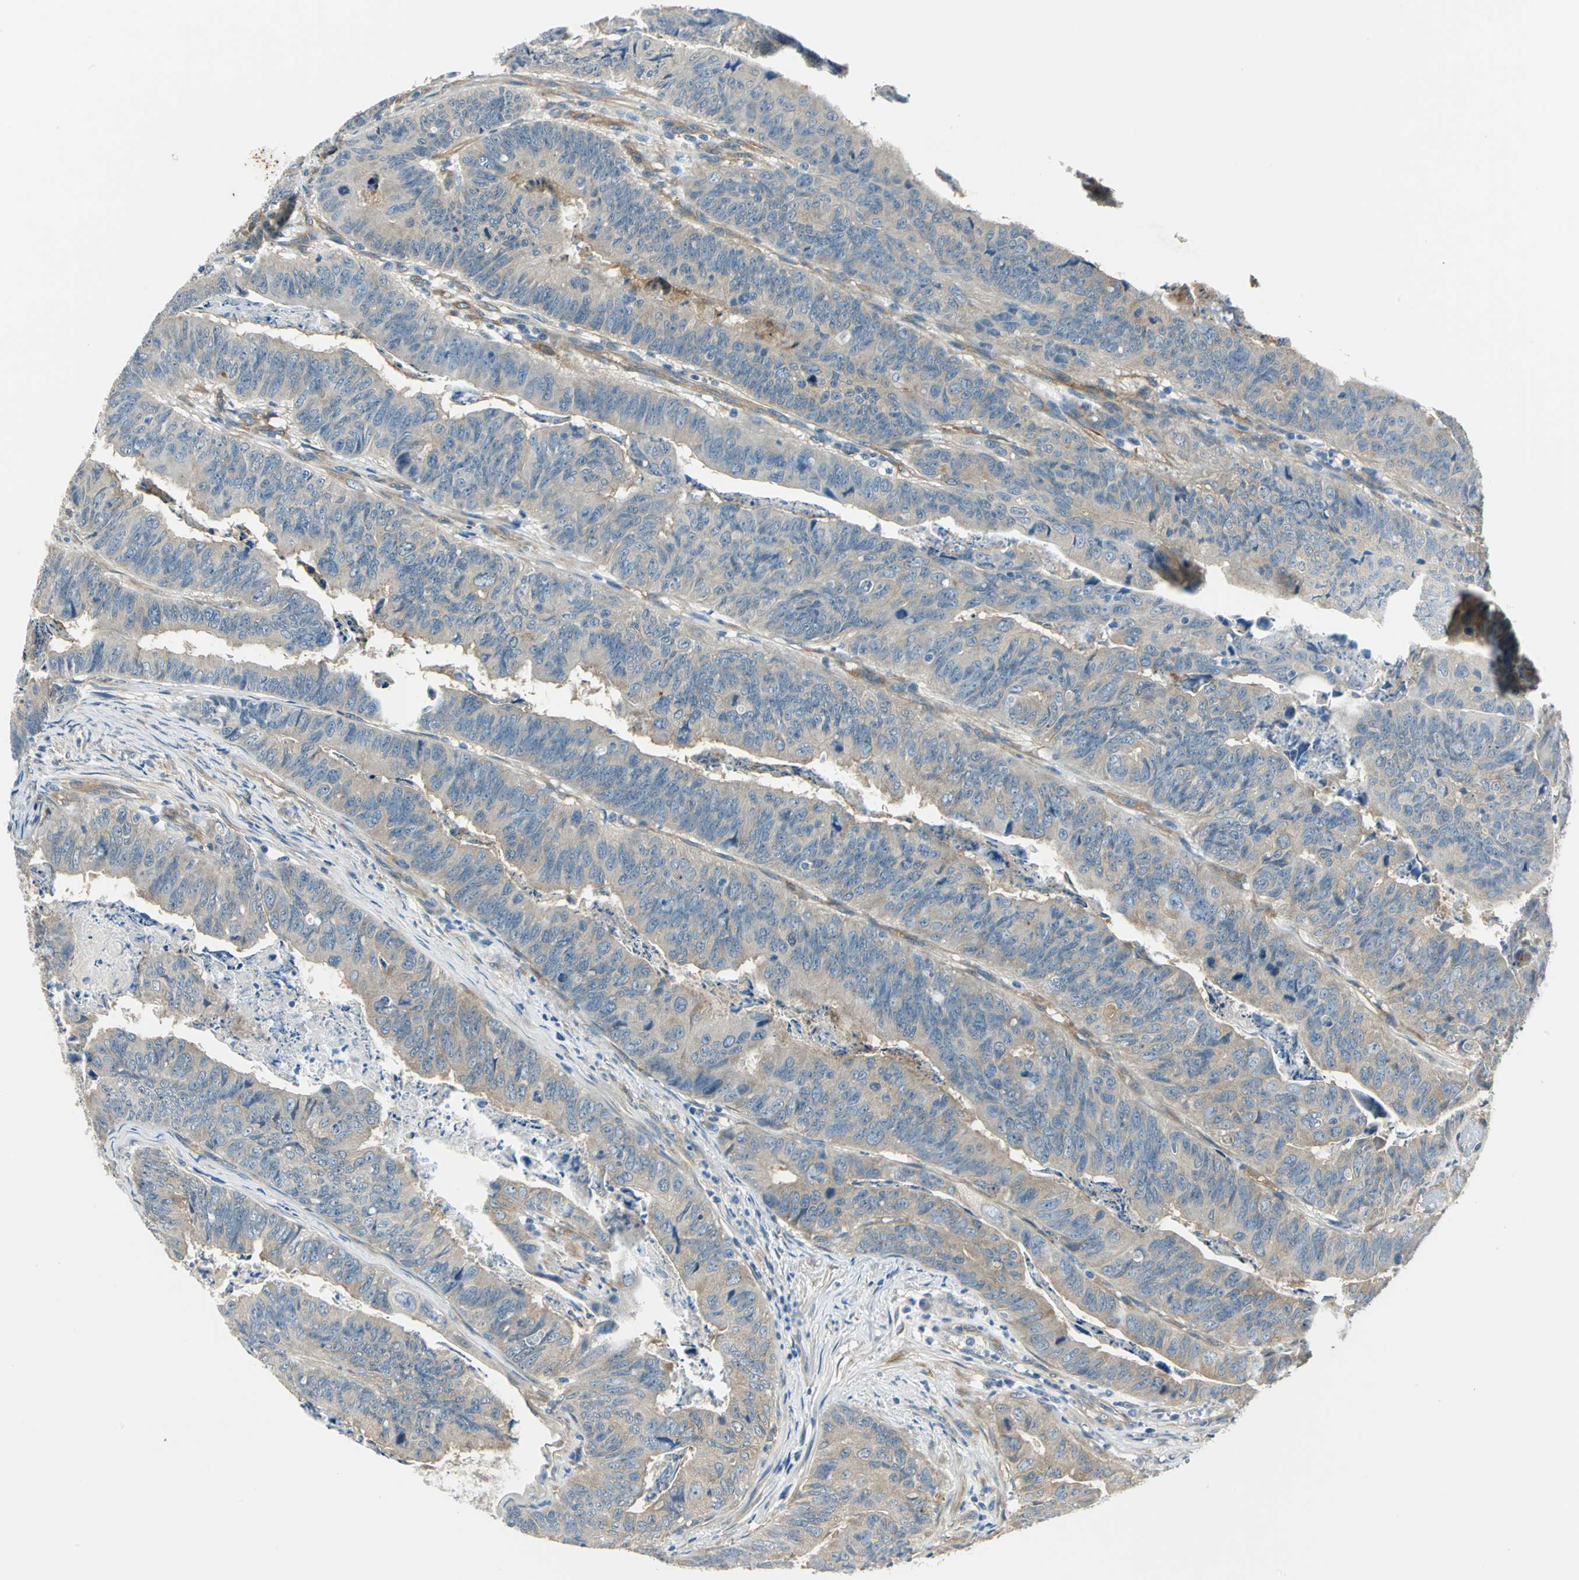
{"staining": {"intensity": "weak", "quantity": "25%-75%", "location": "cytoplasmic/membranous"}, "tissue": "stomach cancer", "cell_type": "Tumor cells", "image_type": "cancer", "snomed": [{"axis": "morphology", "description": "Adenocarcinoma, NOS"}, {"axis": "topography", "description": "Stomach, lower"}], "caption": "Stomach cancer stained with a brown dye displays weak cytoplasmic/membranous positive positivity in approximately 25%-75% of tumor cells.", "gene": "CDC42EP1", "patient": {"sex": "male", "age": 77}}